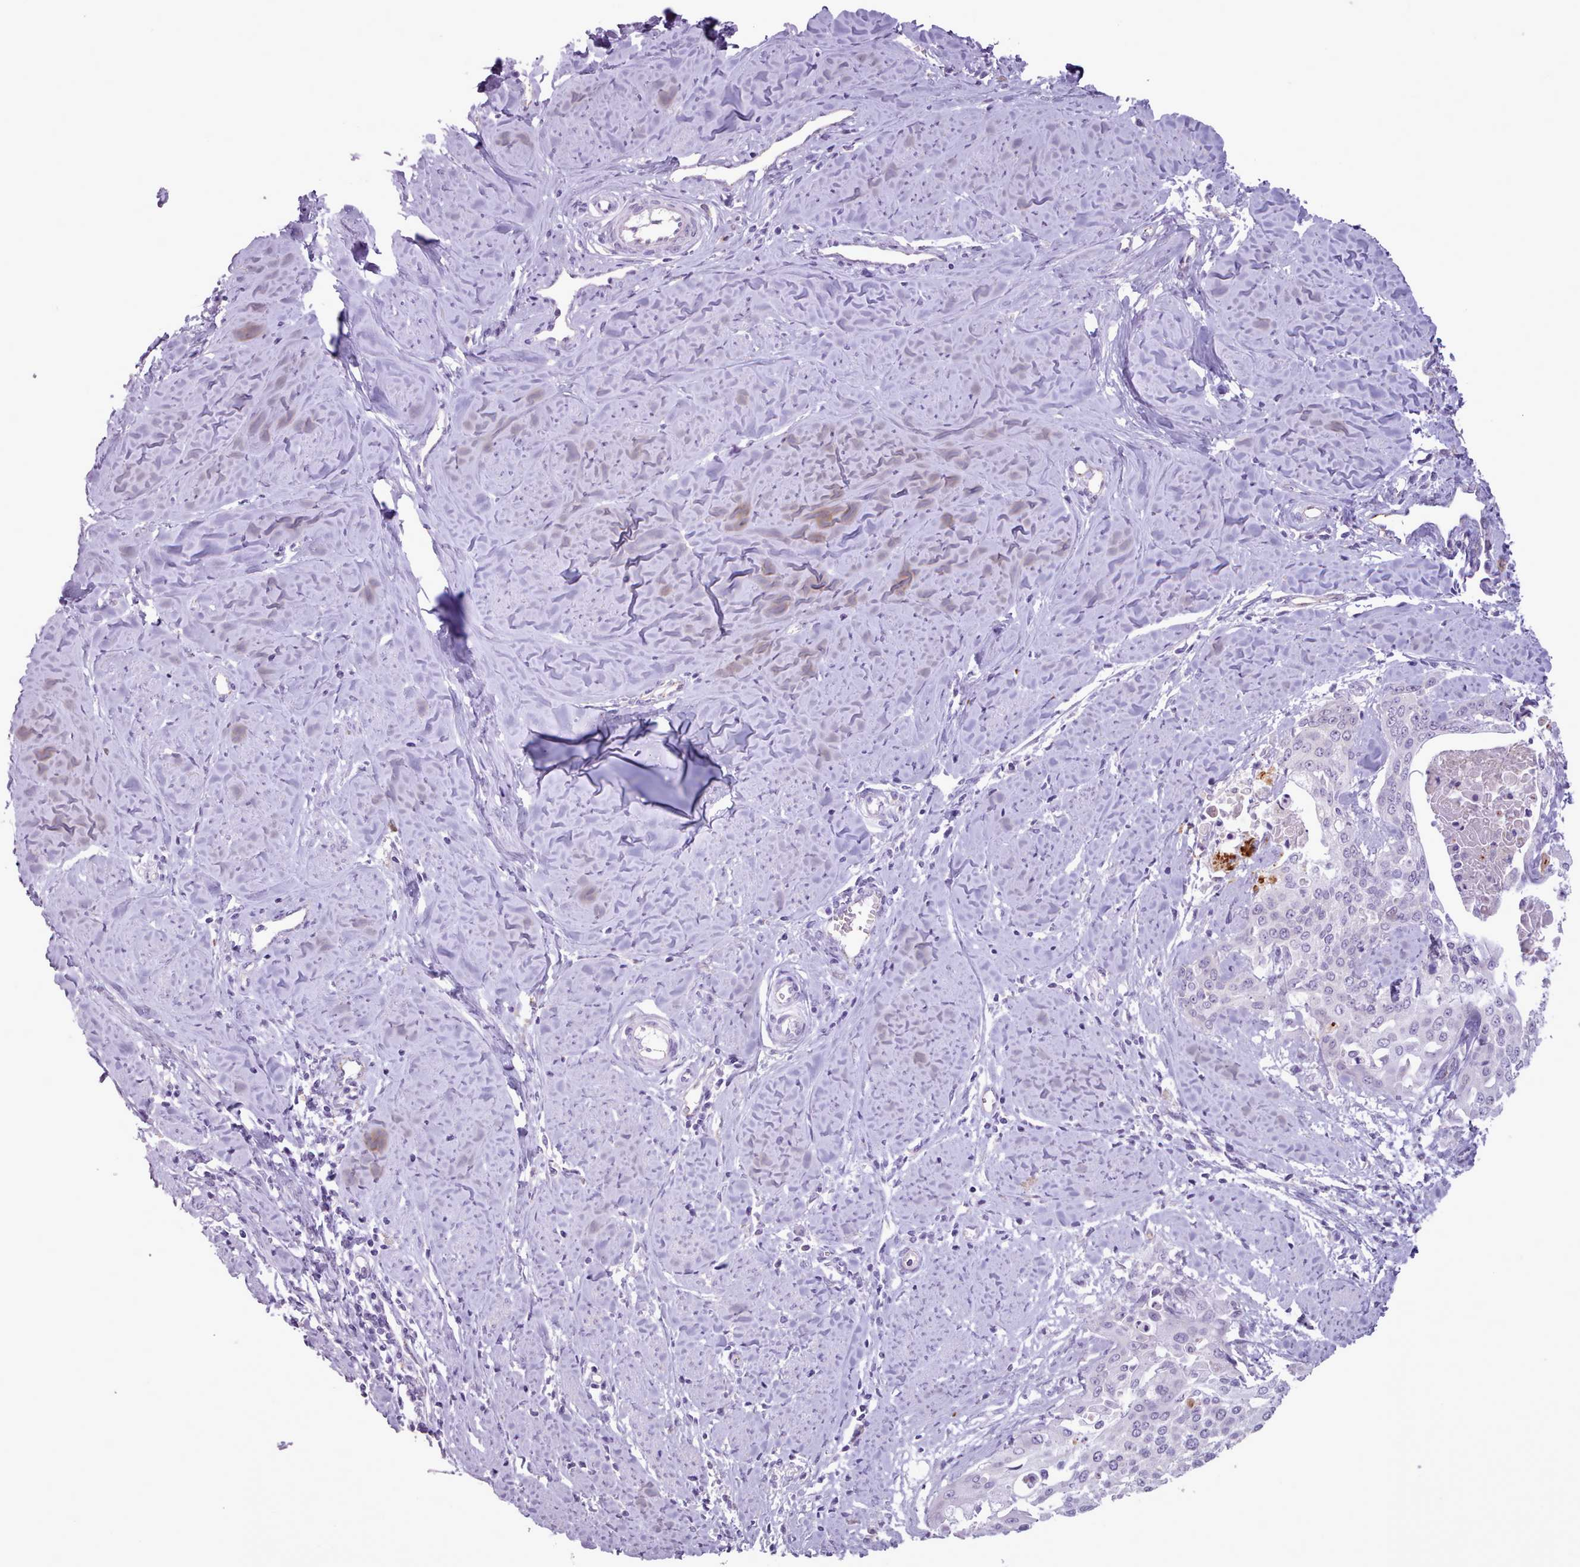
{"staining": {"intensity": "negative", "quantity": "none", "location": "none"}, "tissue": "cervical cancer", "cell_type": "Tumor cells", "image_type": "cancer", "snomed": [{"axis": "morphology", "description": "Squamous cell carcinoma, NOS"}, {"axis": "topography", "description": "Cervix"}], "caption": "Image shows no protein expression in tumor cells of squamous cell carcinoma (cervical) tissue. Brightfield microscopy of immunohistochemistry (IHC) stained with DAB (3,3'-diaminobenzidine) (brown) and hematoxylin (blue), captured at high magnification.", "gene": "ATRAID", "patient": {"sex": "female", "age": 44}}